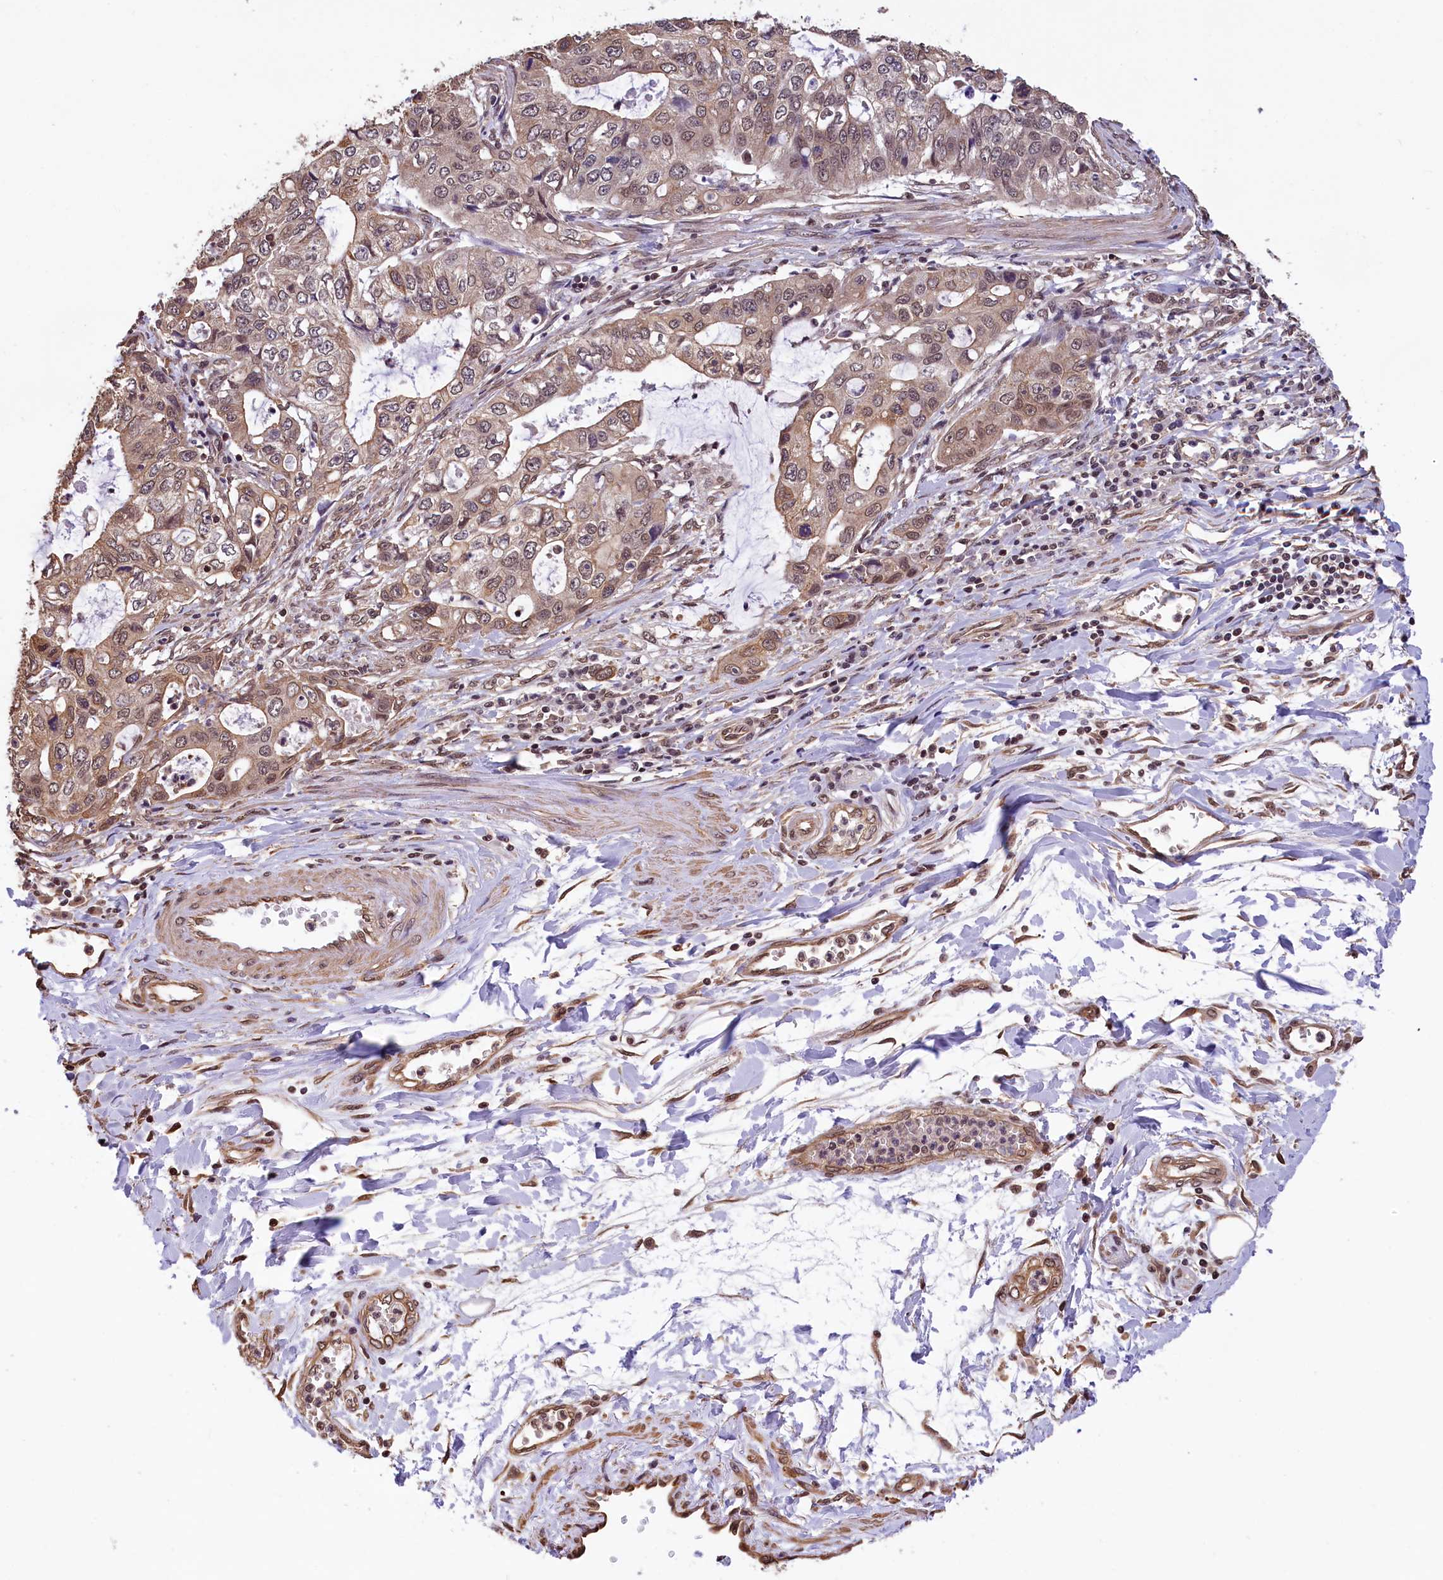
{"staining": {"intensity": "moderate", "quantity": ">75%", "location": "cytoplasmic/membranous,nuclear"}, "tissue": "stomach cancer", "cell_type": "Tumor cells", "image_type": "cancer", "snomed": [{"axis": "morphology", "description": "Adenocarcinoma, NOS"}, {"axis": "topography", "description": "Stomach, upper"}], "caption": "Immunohistochemical staining of stomach cancer displays medium levels of moderate cytoplasmic/membranous and nuclear expression in approximately >75% of tumor cells. (Stains: DAB (3,3'-diaminobenzidine) in brown, nuclei in blue, Microscopy: brightfield microscopy at high magnification).", "gene": "ZC3H4", "patient": {"sex": "female", "age": 52}}